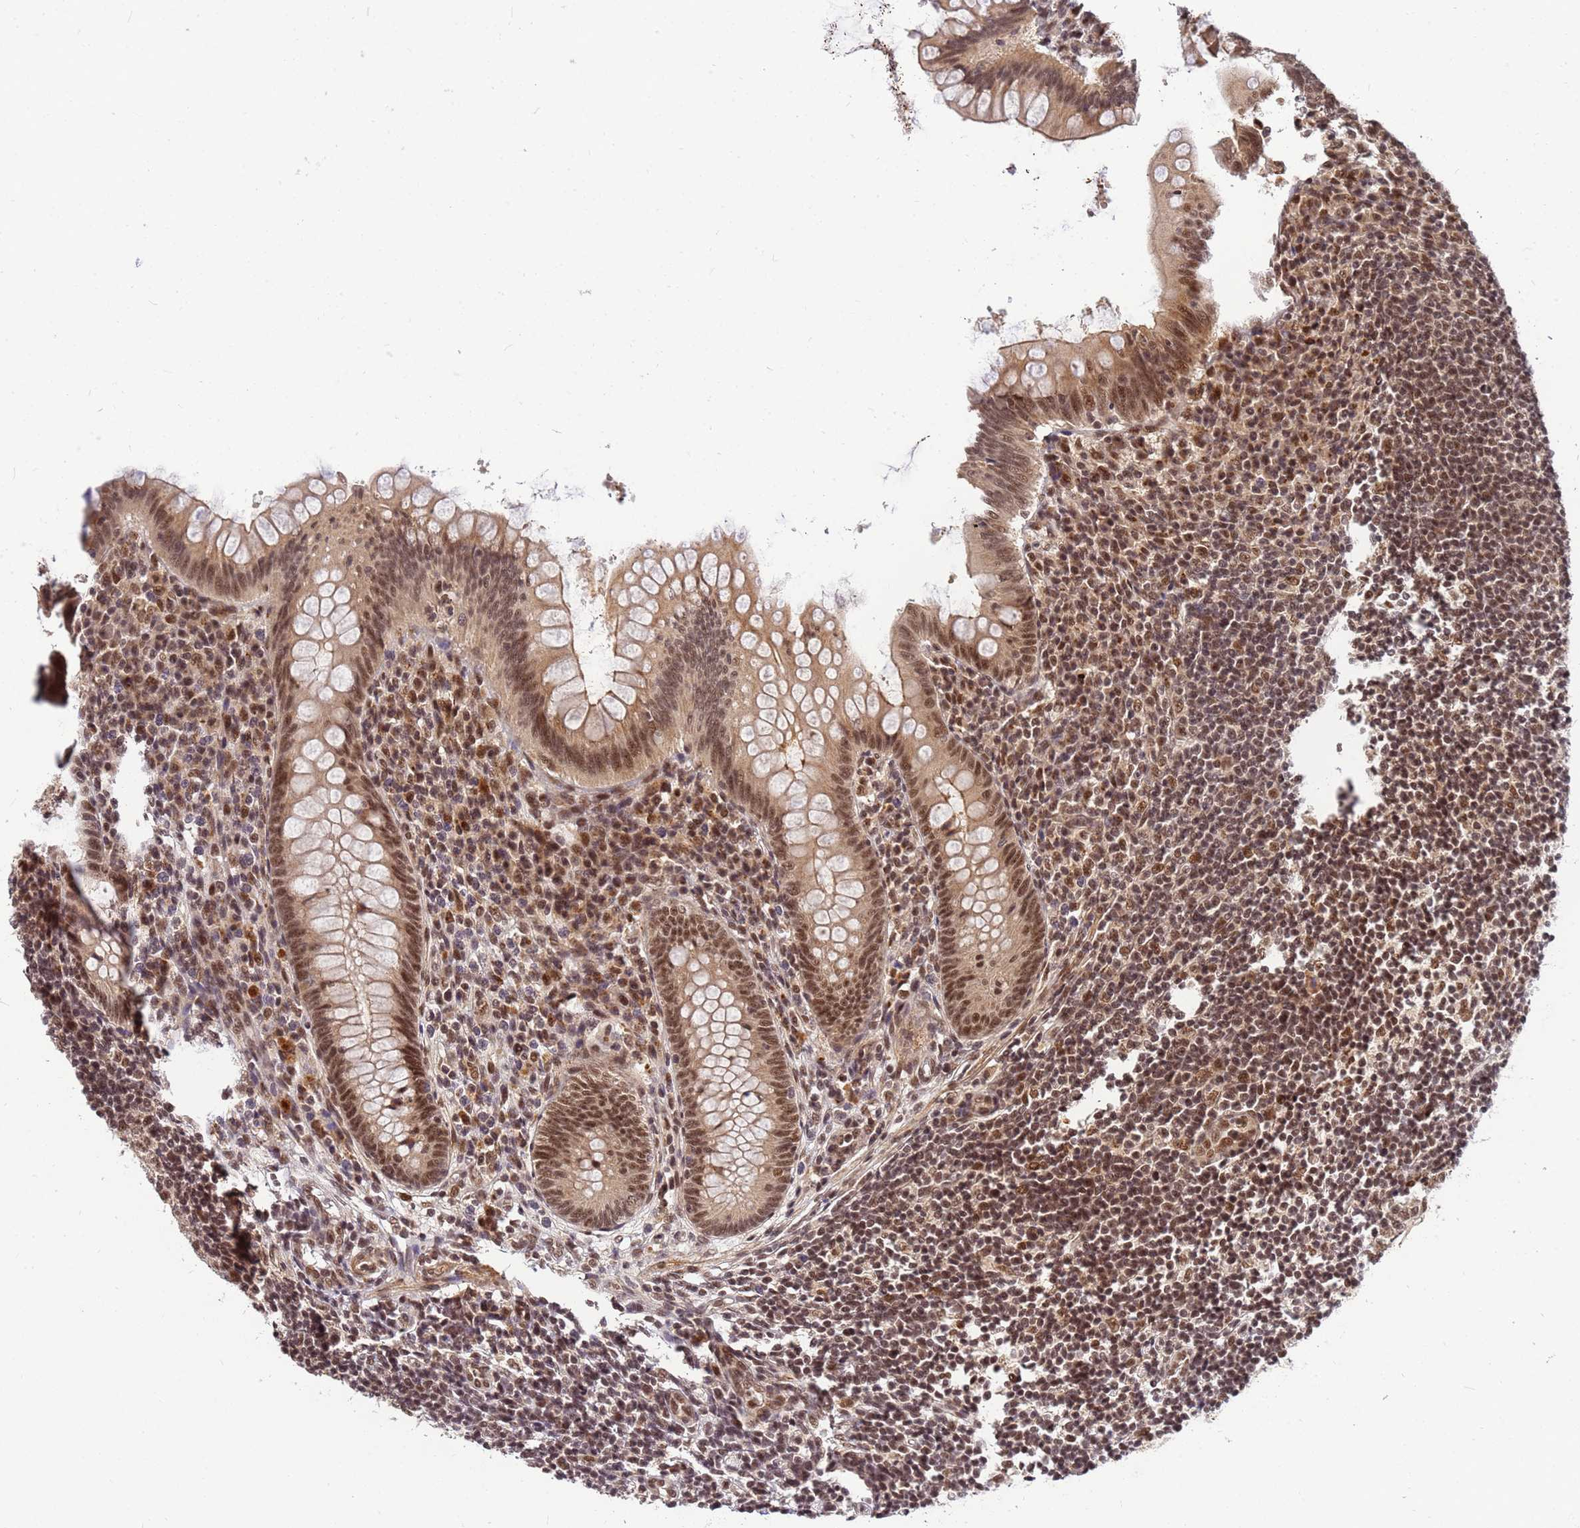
{"staining": {"intensity": "moderate", "quantity": ">75%", "location": "nuclear"}, "tissue": "appendix", "cell_type": "Glandular cells", "image_type": "normal", "snomed": [{"axis": "morphology", "description": "Normal tissue, NOS"}, {"axis": "topography", "description": "Appendix"}], "caption": "The histopathology image shows a brown stain indicating the presence of a protein in the nuclear of glandular cells in appendix.", "gene": "NCBP2", "patient": {"sex": "female", "age": 33}}